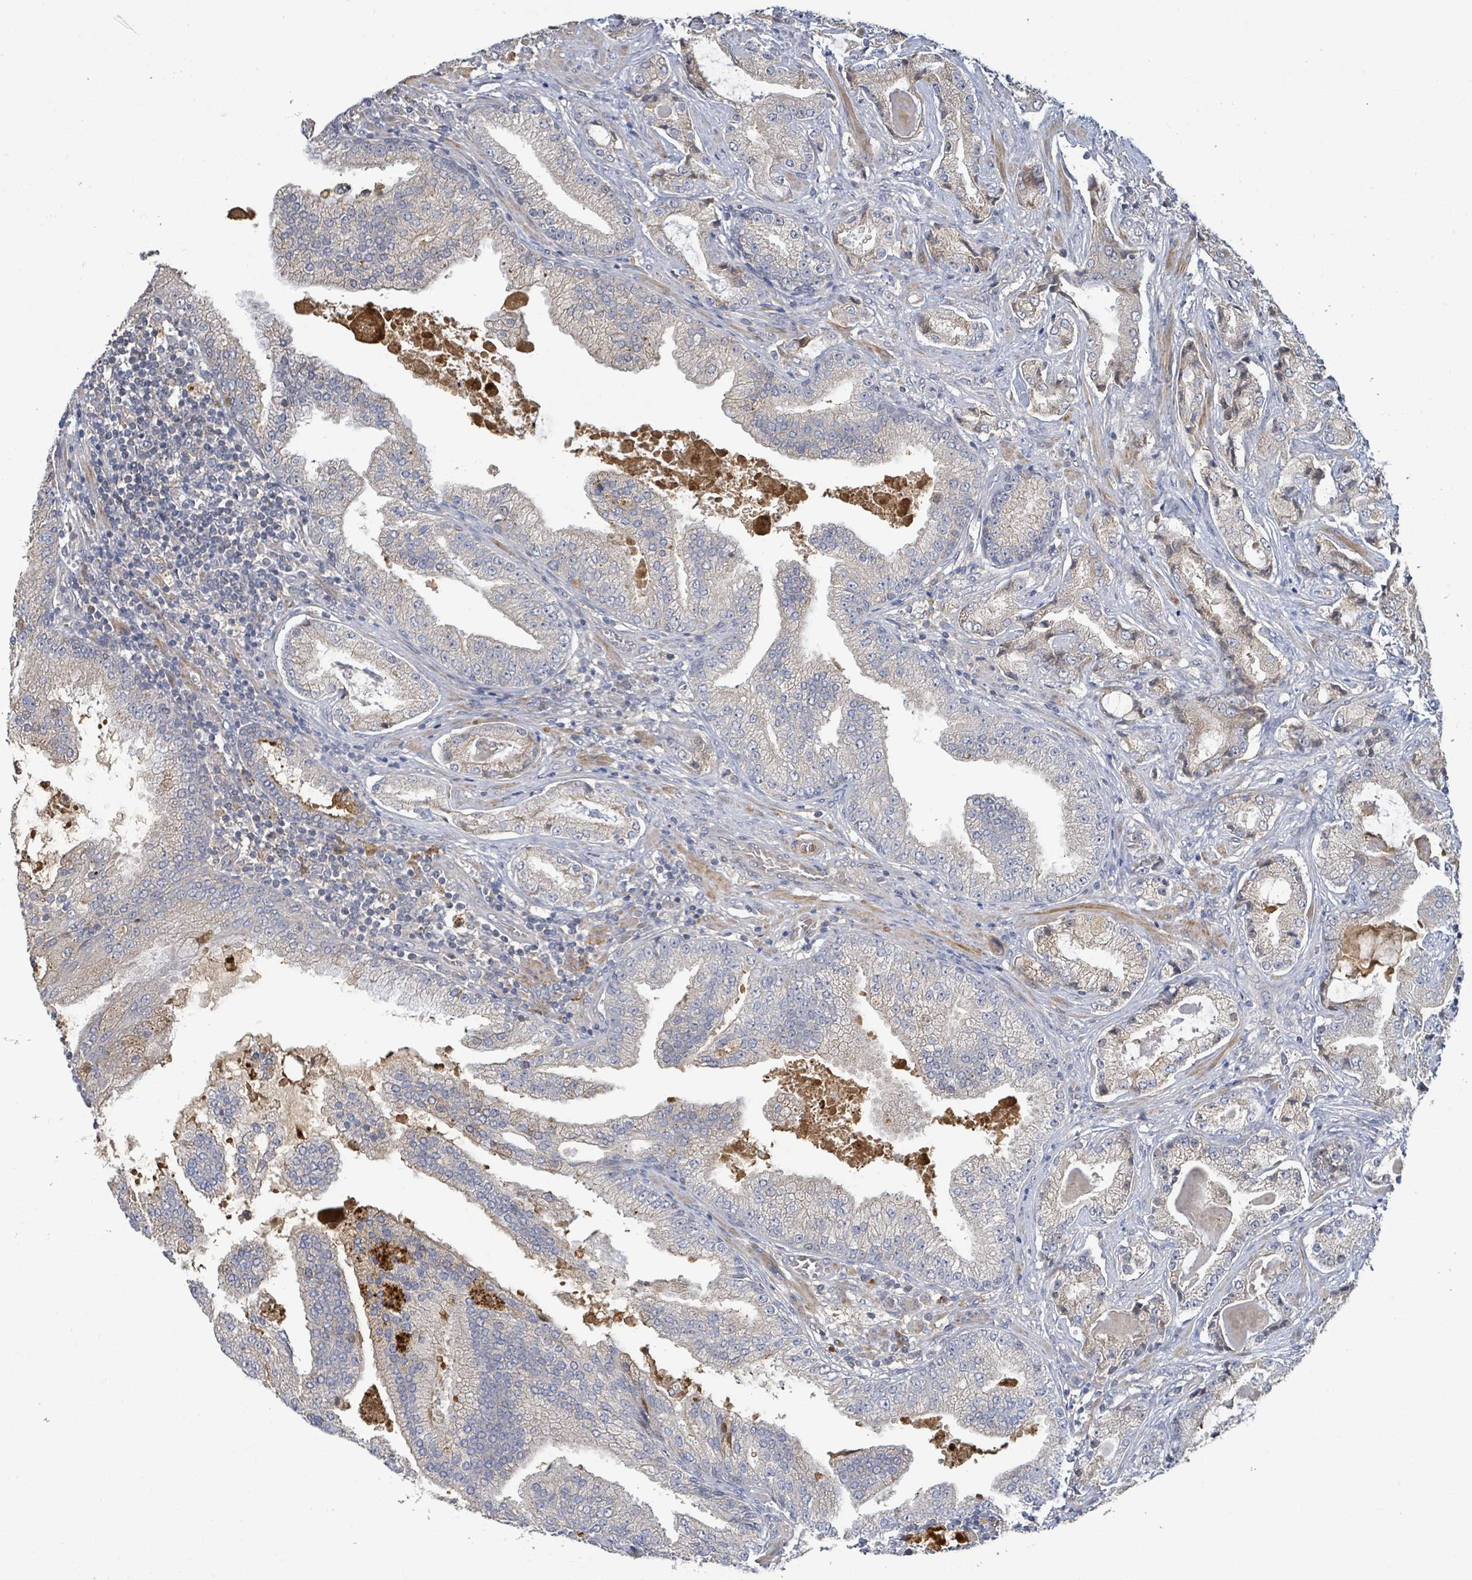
{"staining": {"intensity": "weak", "quantity": "<25%", "location": "cytoplasmic/membranous"}, "tissue": "prostate cancer", "cell_type": "Tumor cells", "image_type": "cancer", "snomed": [{"axis": "morphology", "description": "Adenocarcinoma, High grade"}, {"axis": "topography", "description": "Prostate"}], "caption": "High magnification brightfield microscopy of prostate cancer stained with DAB (3,3'-diaminobenzidine) (brown) and counterstained with hematoxylin (blue): tumor cells show no significant staining.", "gene": "STARD4", "patient": {"sex": "male", "age": 68}}